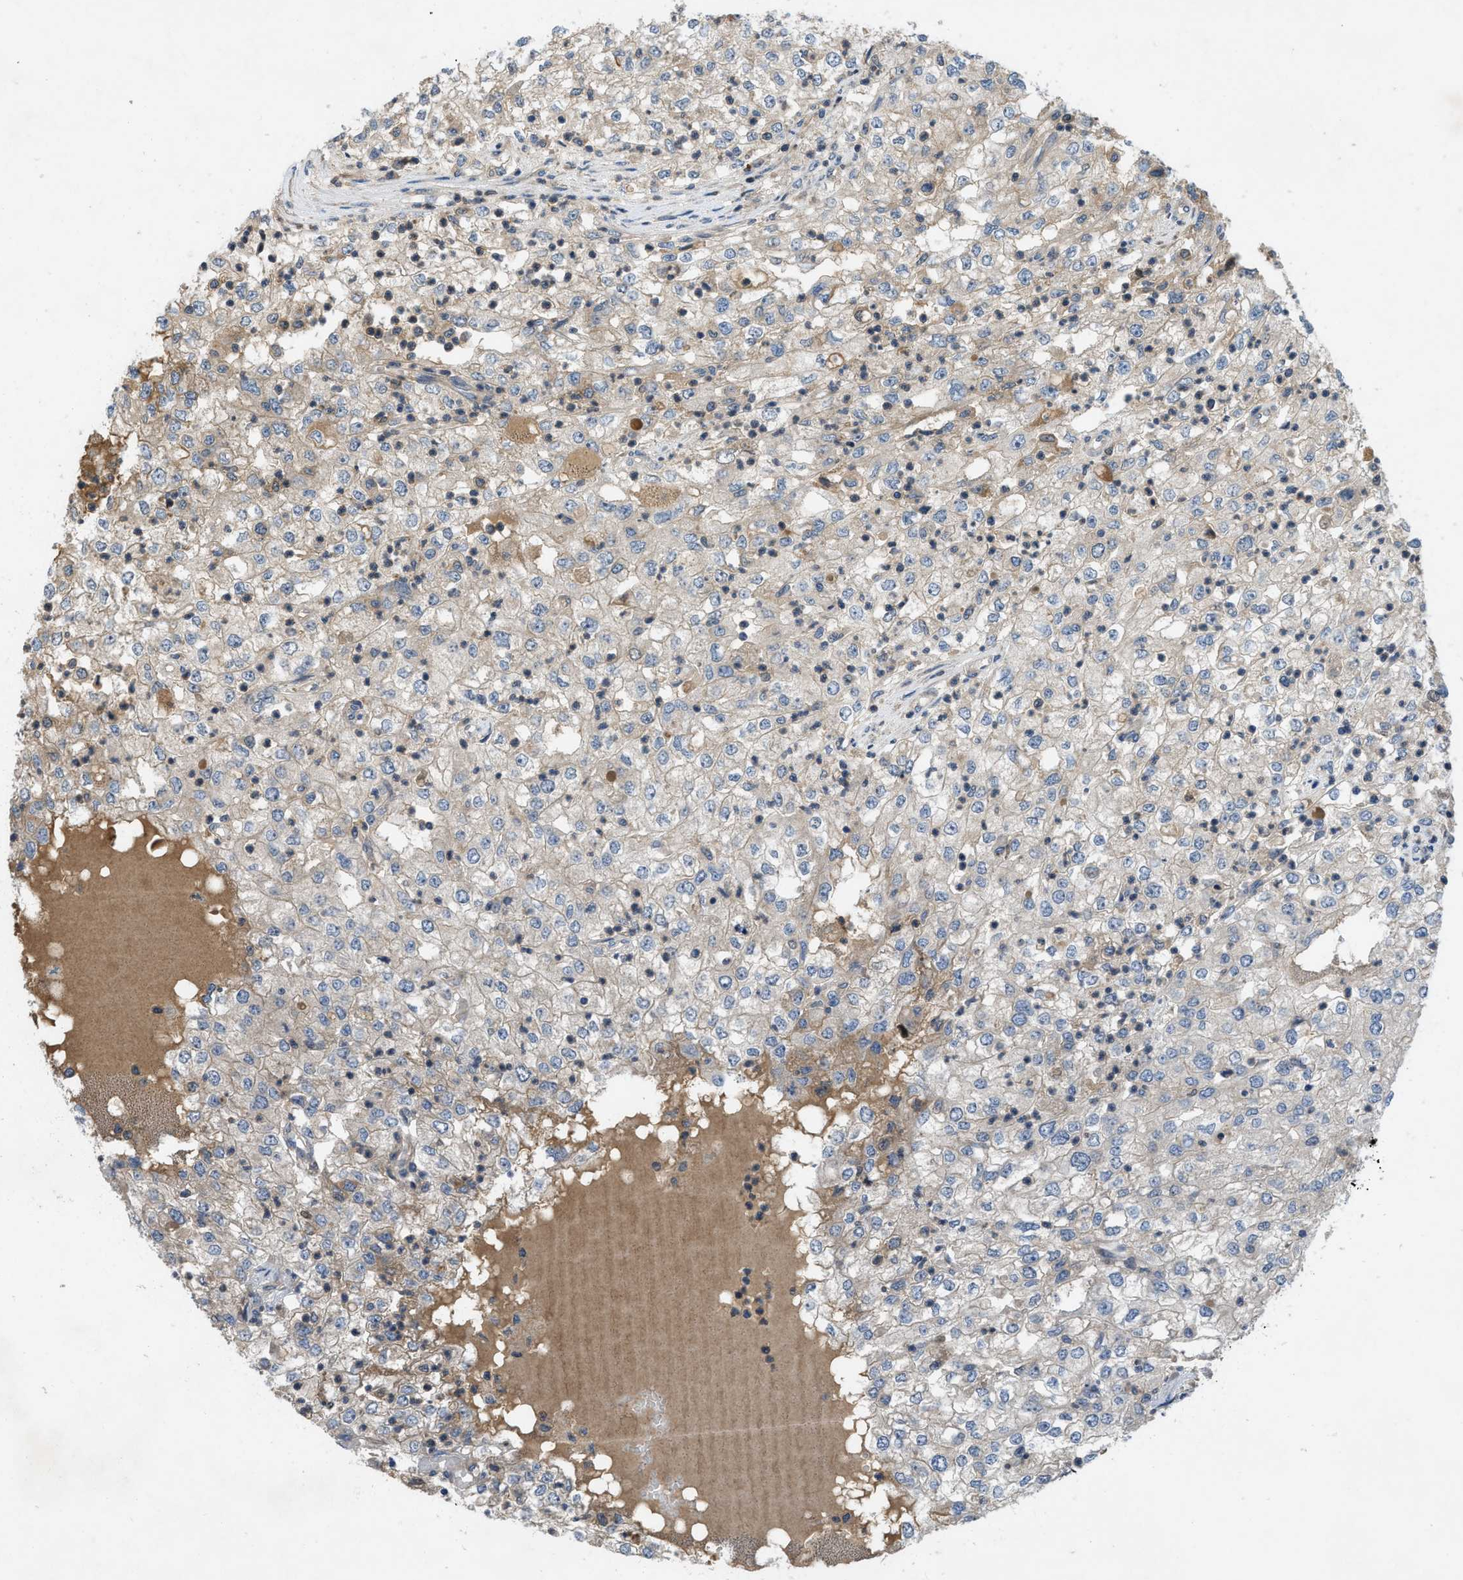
{"staining": {"intensity": "weak", "quantity": "<25%", "location": "cytoplasmic/membranous"}, "tissue": "renal cancer", "cell_type": "Tumor cells", "image_type": "cancer", "snomed": [{"axis": "morphology", "description": "Adenocarcinoma, NOS"}, {"axis": "topography", "description": "Kidney"}], "caption": "Human adenocarcinoma (renal) stained for a protein using IHC reveals no staining in tumor cells.", "gene": "GPR31", "patient": {"sex": "female", "age": 54}}